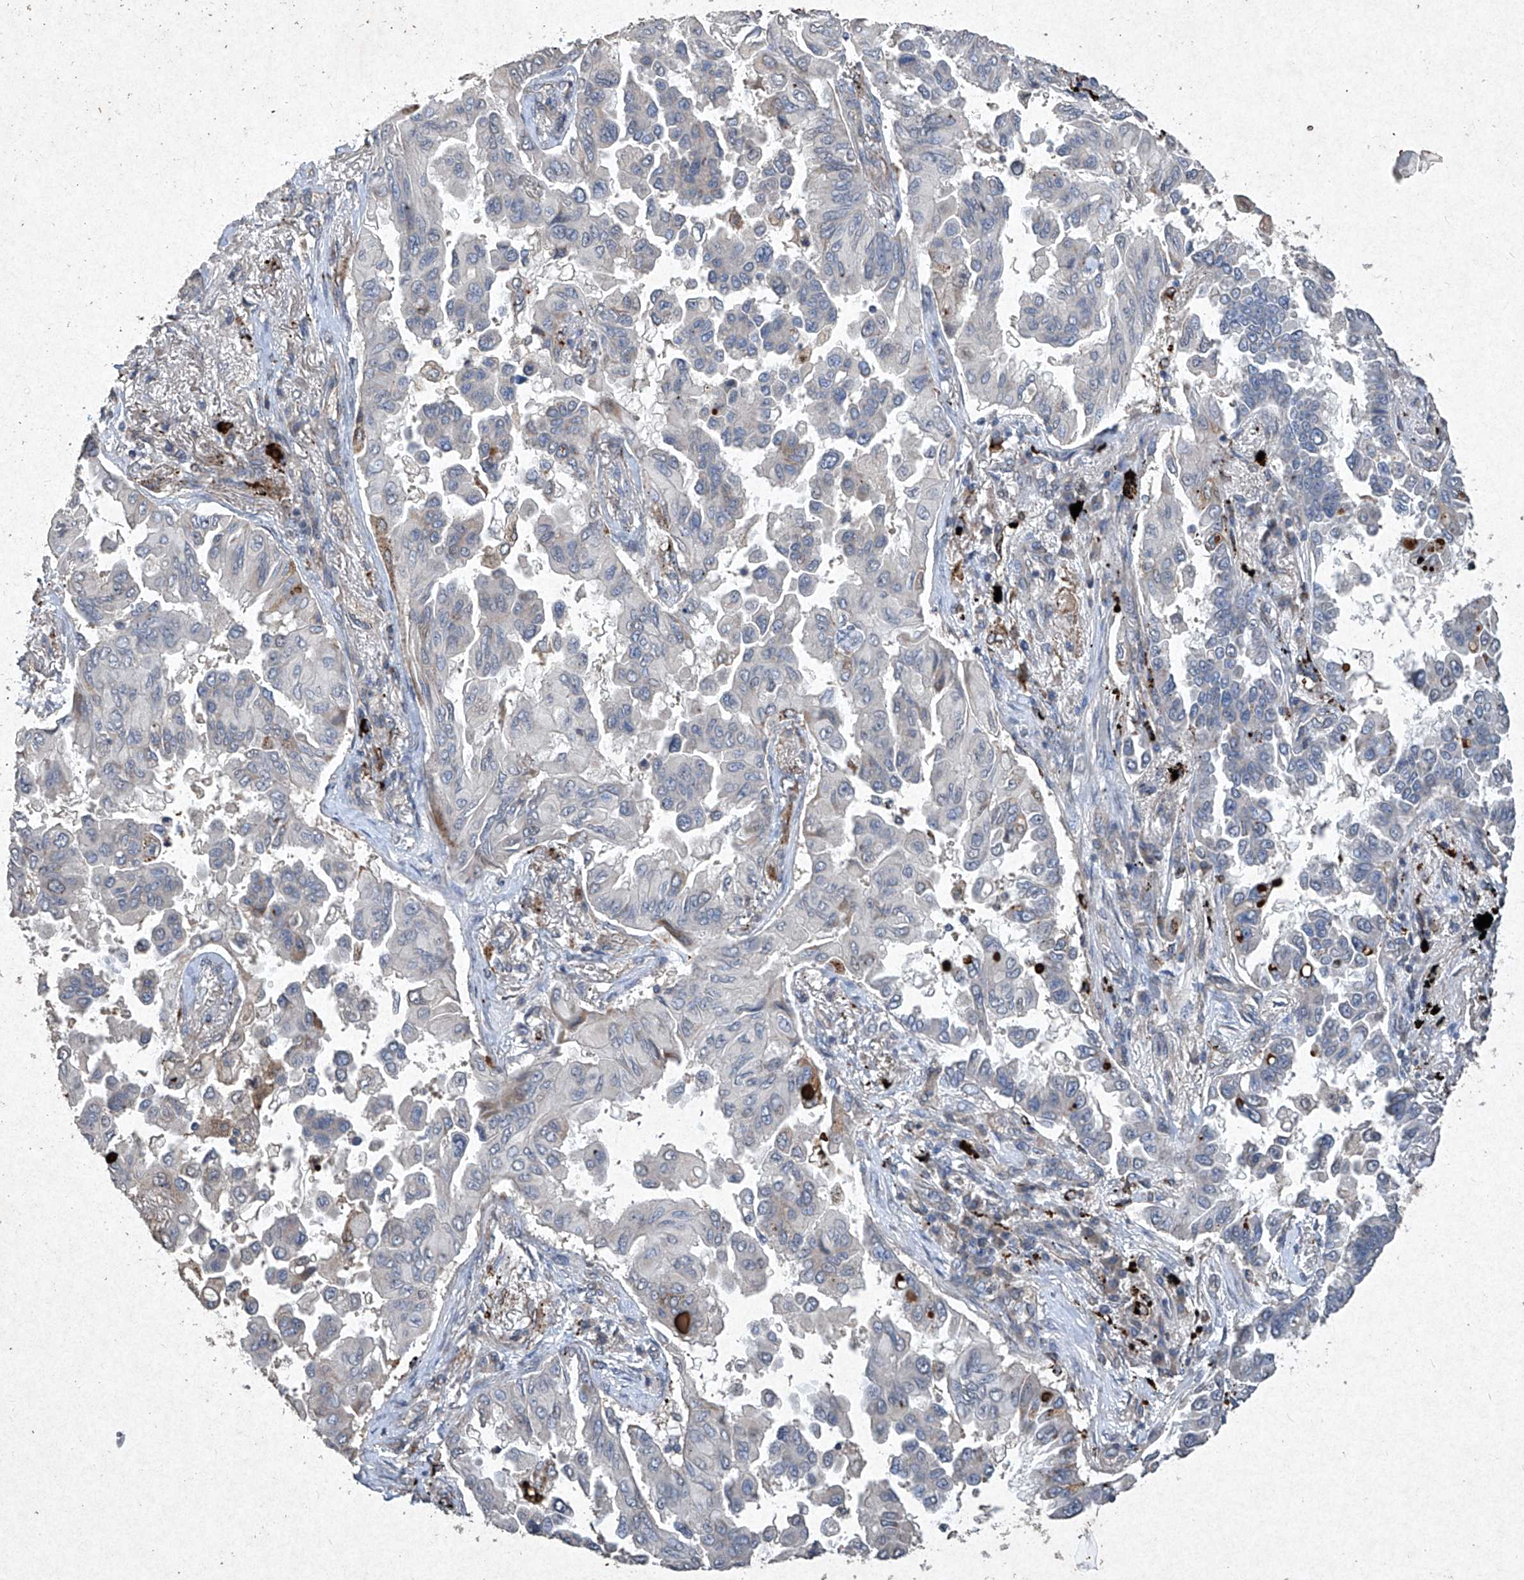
{"staining": {"intensity": "negative", "quantity": "none", "location": "none"}, "tissue": "lung cancer", "cell_type": "Tumor cells", "image_type": "cancer", "snomed": [{"axis": "morphology", "description": "Adenocarcinoma, NOS"}, {"axis": "topography", "description": "Lung"}], "caption": "IHC of lung cancer reveals no expression in tumor cells.", "gene": "MED16", "patient": {"sex": "female", "age": 67}}